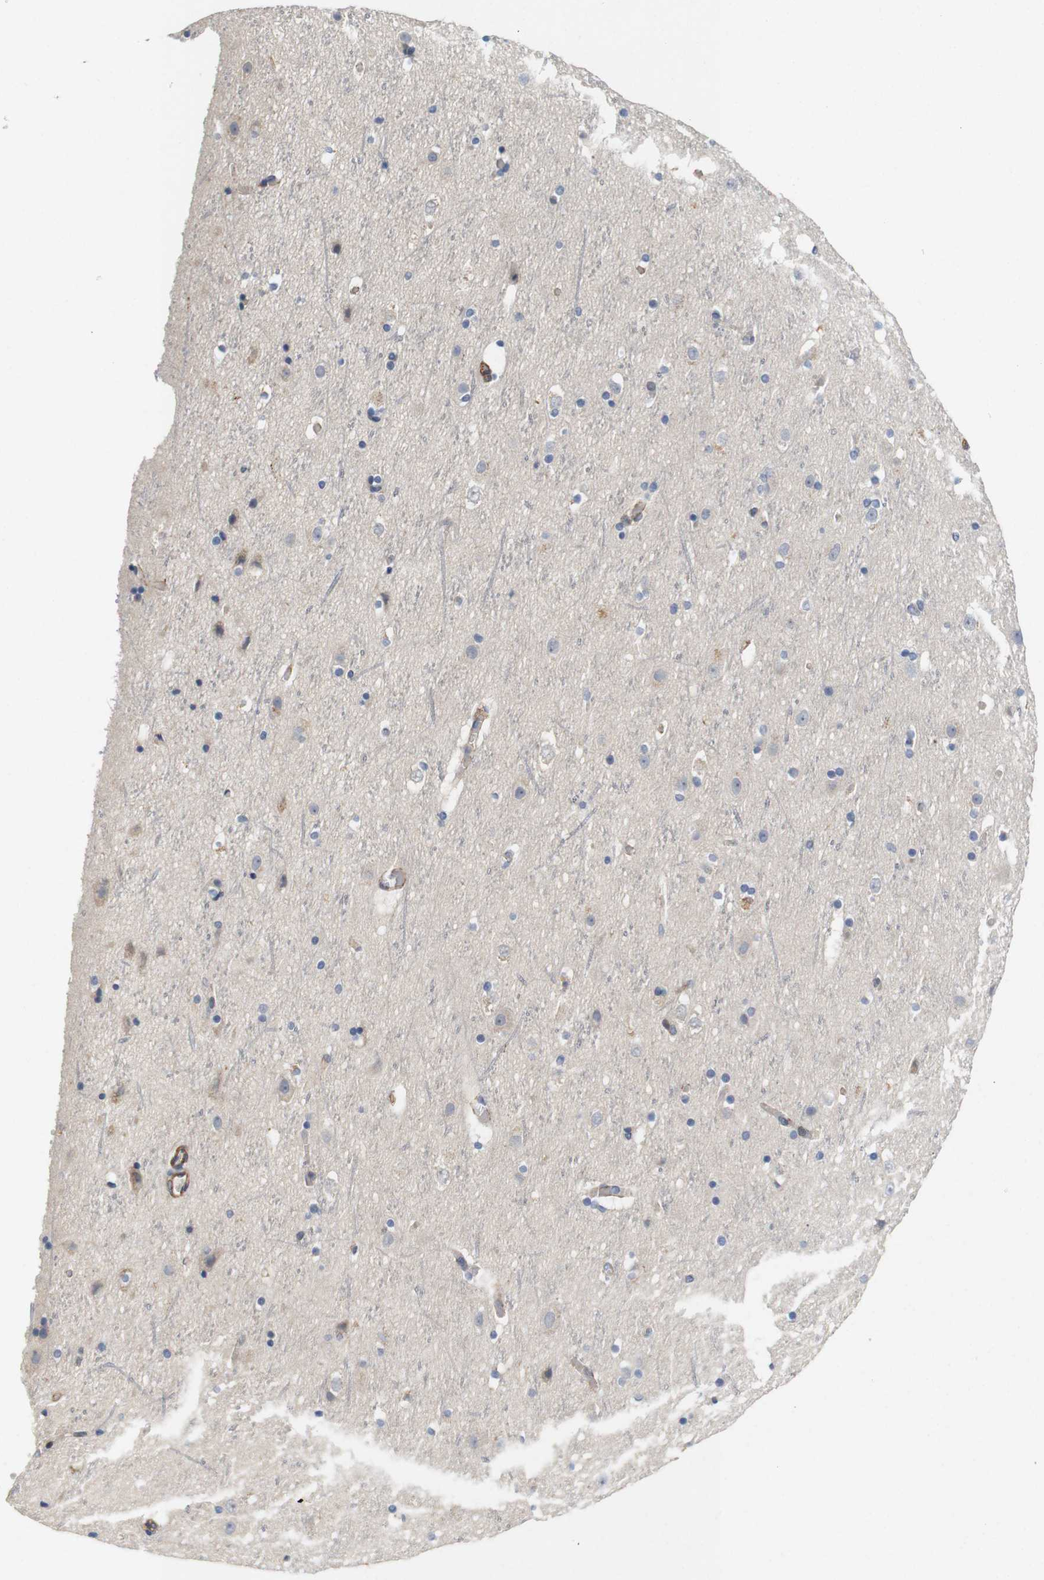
{"staining": {"intensity": "moderate", "quantity": "25%-75%", "location": "cytoplasmic/membranous"}, "tissue": "cerebral cortex", "cell_type": "Endothelial cells", "image_type": "normal", "snomed": [{"axis": "morphology", "description": "Normal tissue, NOS"}, {"axis": "topography", "description": "Cerebral cortex"}], "caption": "A high-resolution photomicrograph shows immunohistochemistry staining of unremarkable cerebral cortex, which displays moderate cytoplasmic/membranous positivity in about 25%-75% of endothelial cells. (IHC, brightfield microscopy, high magnification).", "gene": "CYB561", "patient": {"sex": "male", "age": 45}}